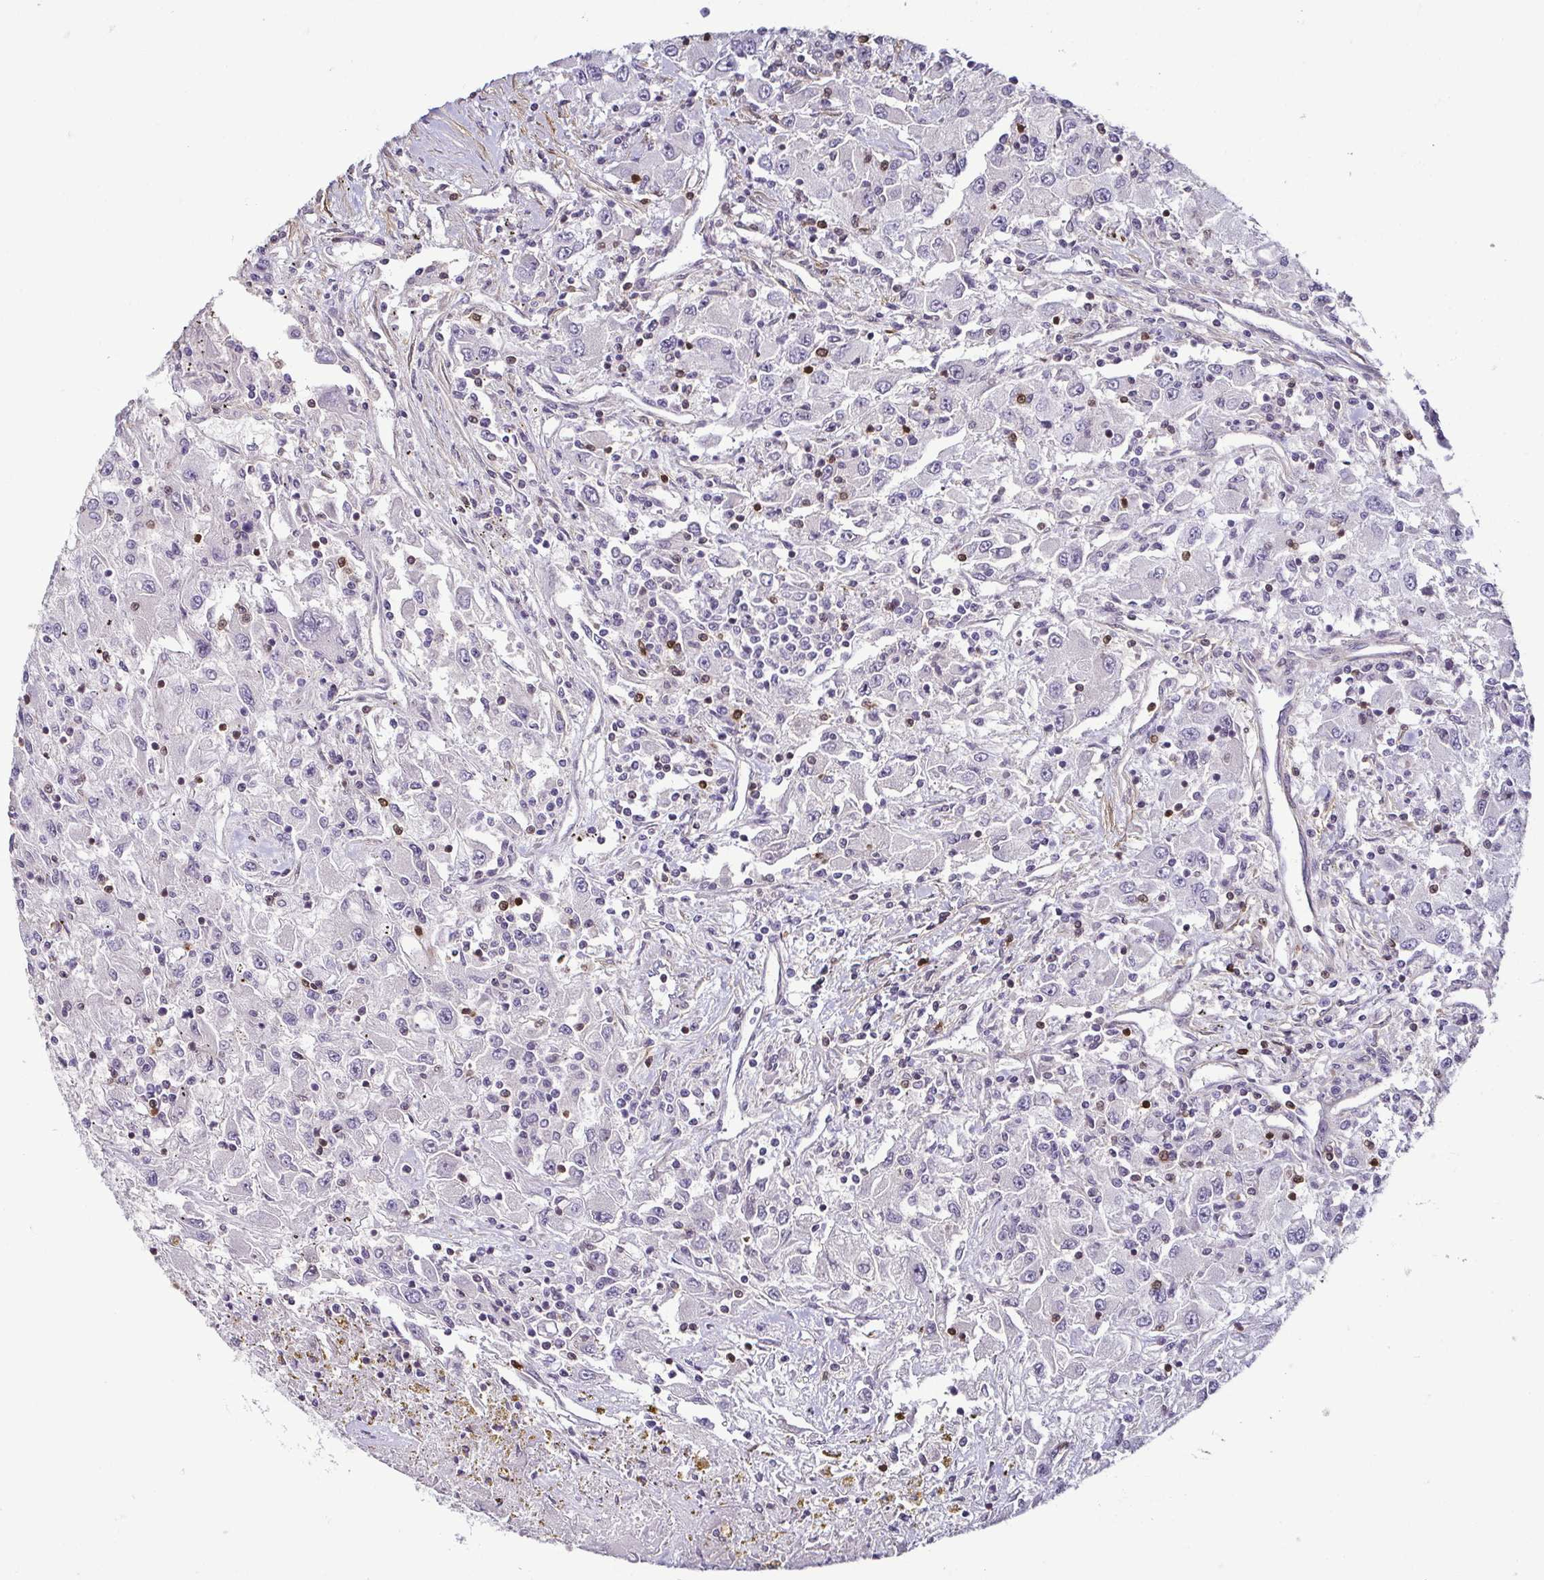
{"staining": {"intensity": "negative", "quantity": "none", "location": "none"}, "tissue": "renal cancer", "cell_type": "Tumor cells", "image_type": "cancer", "snomed": [{"axis": "morphology", "description": "Adenocarcinoma, NOS"}, {"axis": "topography", "description": "Kidney"}], "caption": "There is no significant staining in tumor cells of renal cancer (adenocarcinoma). (Stains: DAB (3,3'-diaminobenzidine) immunohistochemistry with hematoxylin counter stain, Microscopy: brightfield microscopy at high magnification).", "gene": "HOPX", "patient": {"sex": "female", "age": 67}}